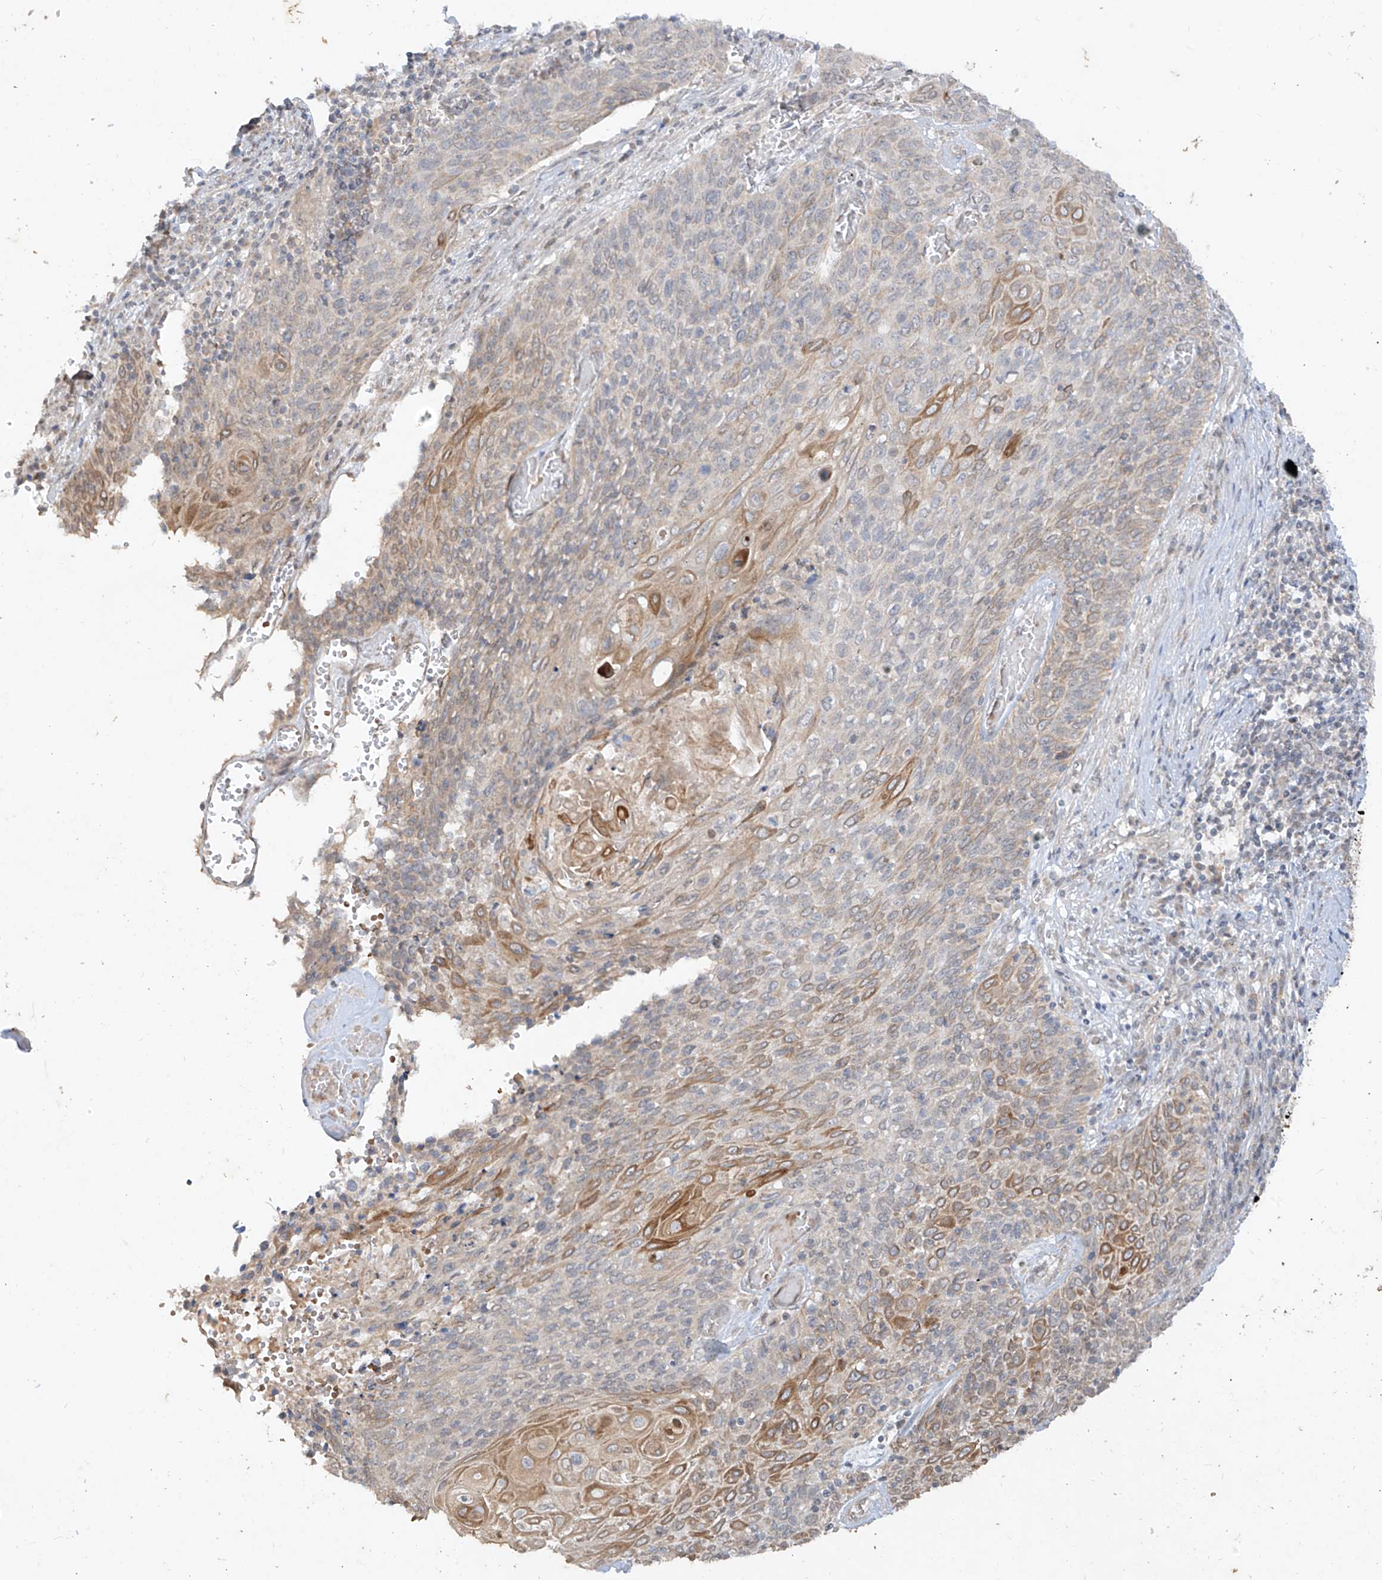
{"staining": {"intensity": "moderate", "quantity": "25%-75%", "location": "cytoplasmic/membranous"}, "tissue": "cervical cancer", "cell_type": "Tumor cells", "image_type": "cancer", "snomed": [{"axis": "morphology", "description": "Squamous cell carcinoma, NOS"}, {"axis": "topography", "description": "Cervix"}], "caption": "A micrograph of cervical cancer stained for a protein displays moderate cytoplasmic/membranous brown staining in tumor cells. Nuclei are stained in blue.", "gene": "MTUS2", "patient": {"sex": "female", "age": 39}}